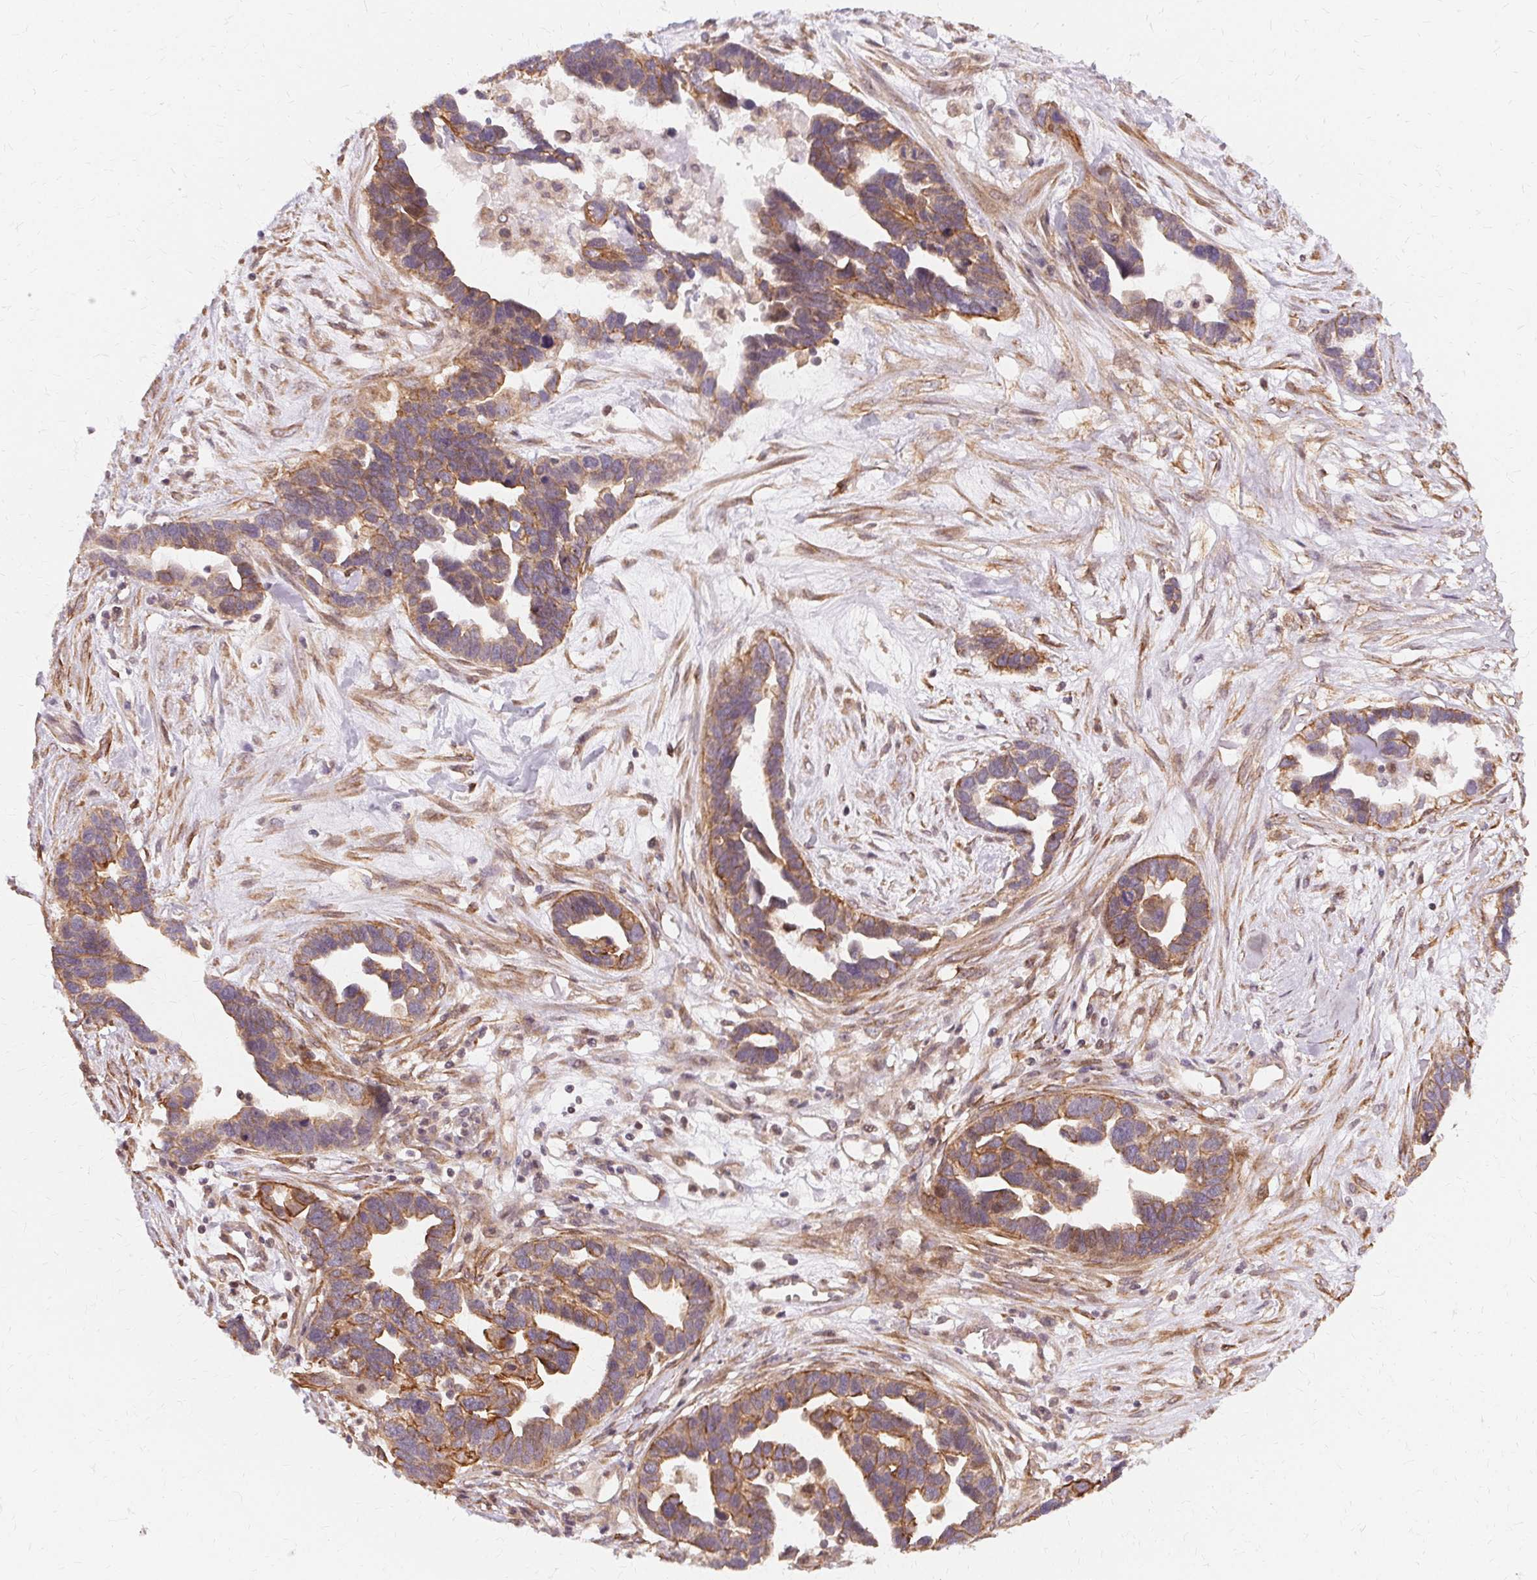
{"staining": {"intensity": "moderate", "quantity": ">75%", "location": "cytoplasmic/membranous"}, "tissue": "ovarian cancer", "cell_type": "Tumor cells", "image_type": "cancer", "snomed": [{"axis": "morphology", "description": "Cystadenocarcinoma, serous, NOS"}, {"axis": "topography", "description": "Ovary"}], "caption": "IHC of human serous cystadenocarcinoma (ovarian) exhibits medium levels of moderate cytoplasmic/membranous positivity in approximately >75% of tumor cells. (brown staining indicates protein expression, while blue staining denotes nuclei).", "gene": "USP8", "patient": {"sex": "female", "age": 54}}